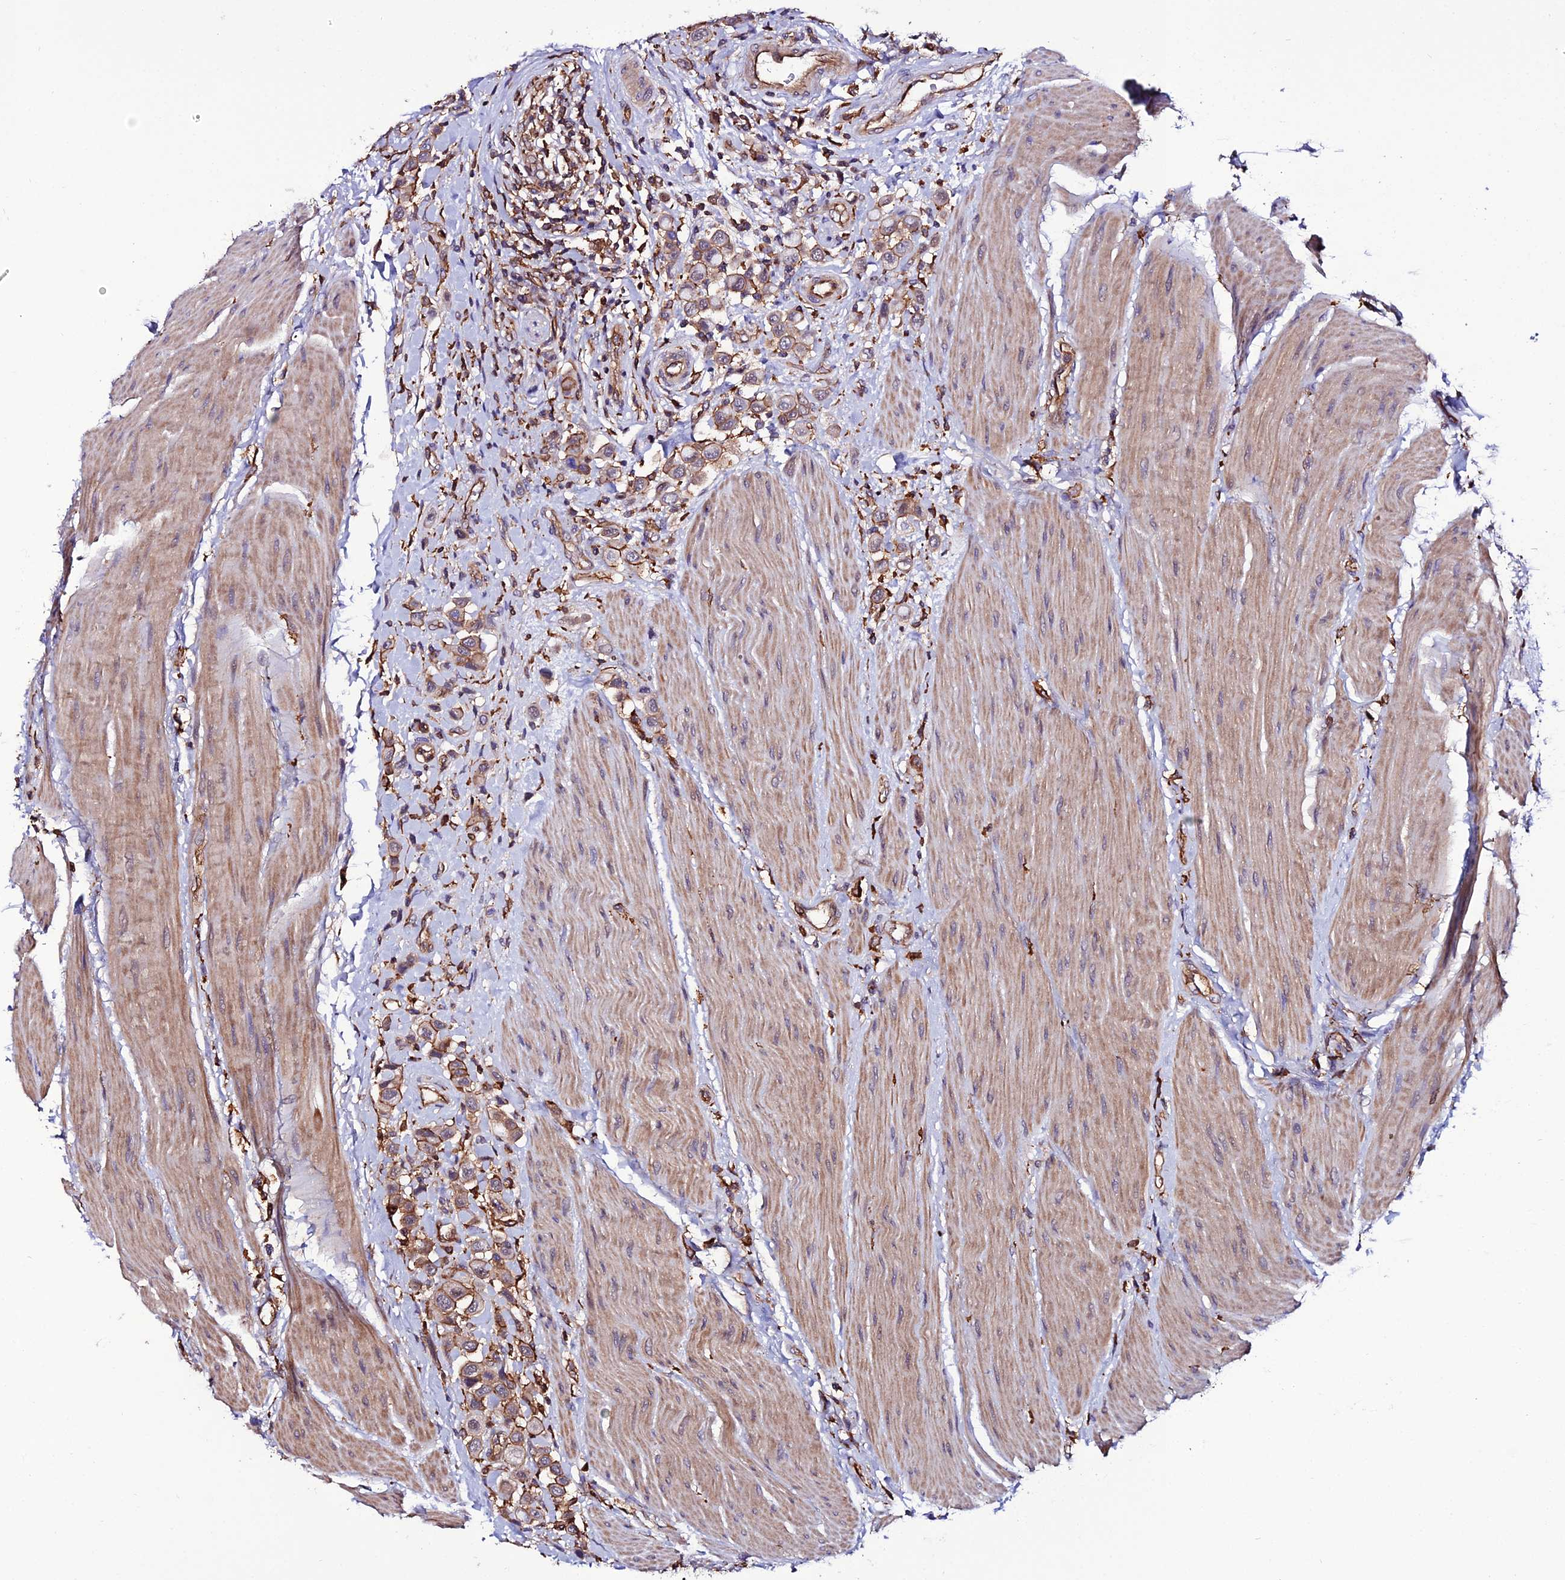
{"staining": {"intensity": "moderate", "quantity": ">75%", "location": "cytoplasmic/membranous"}, "tissue": "urothelial cancer", "cell_type": "Tumor cells", "image_type": "cancer", "snomed": [{"axis": "morphology", "description": "Urothelial carcinoma, High grade"}, {"axis": "topography", "description": "Urinary bladder"}], "caption": "Protein staining of urothelial carcinoma (high-grade) tissue reveals moderate cytoplasmic/membranous staining in approximately >75% of tumor cells.", "gene": "USP17L15", "patient": {"sex": "male", "age": 50}}